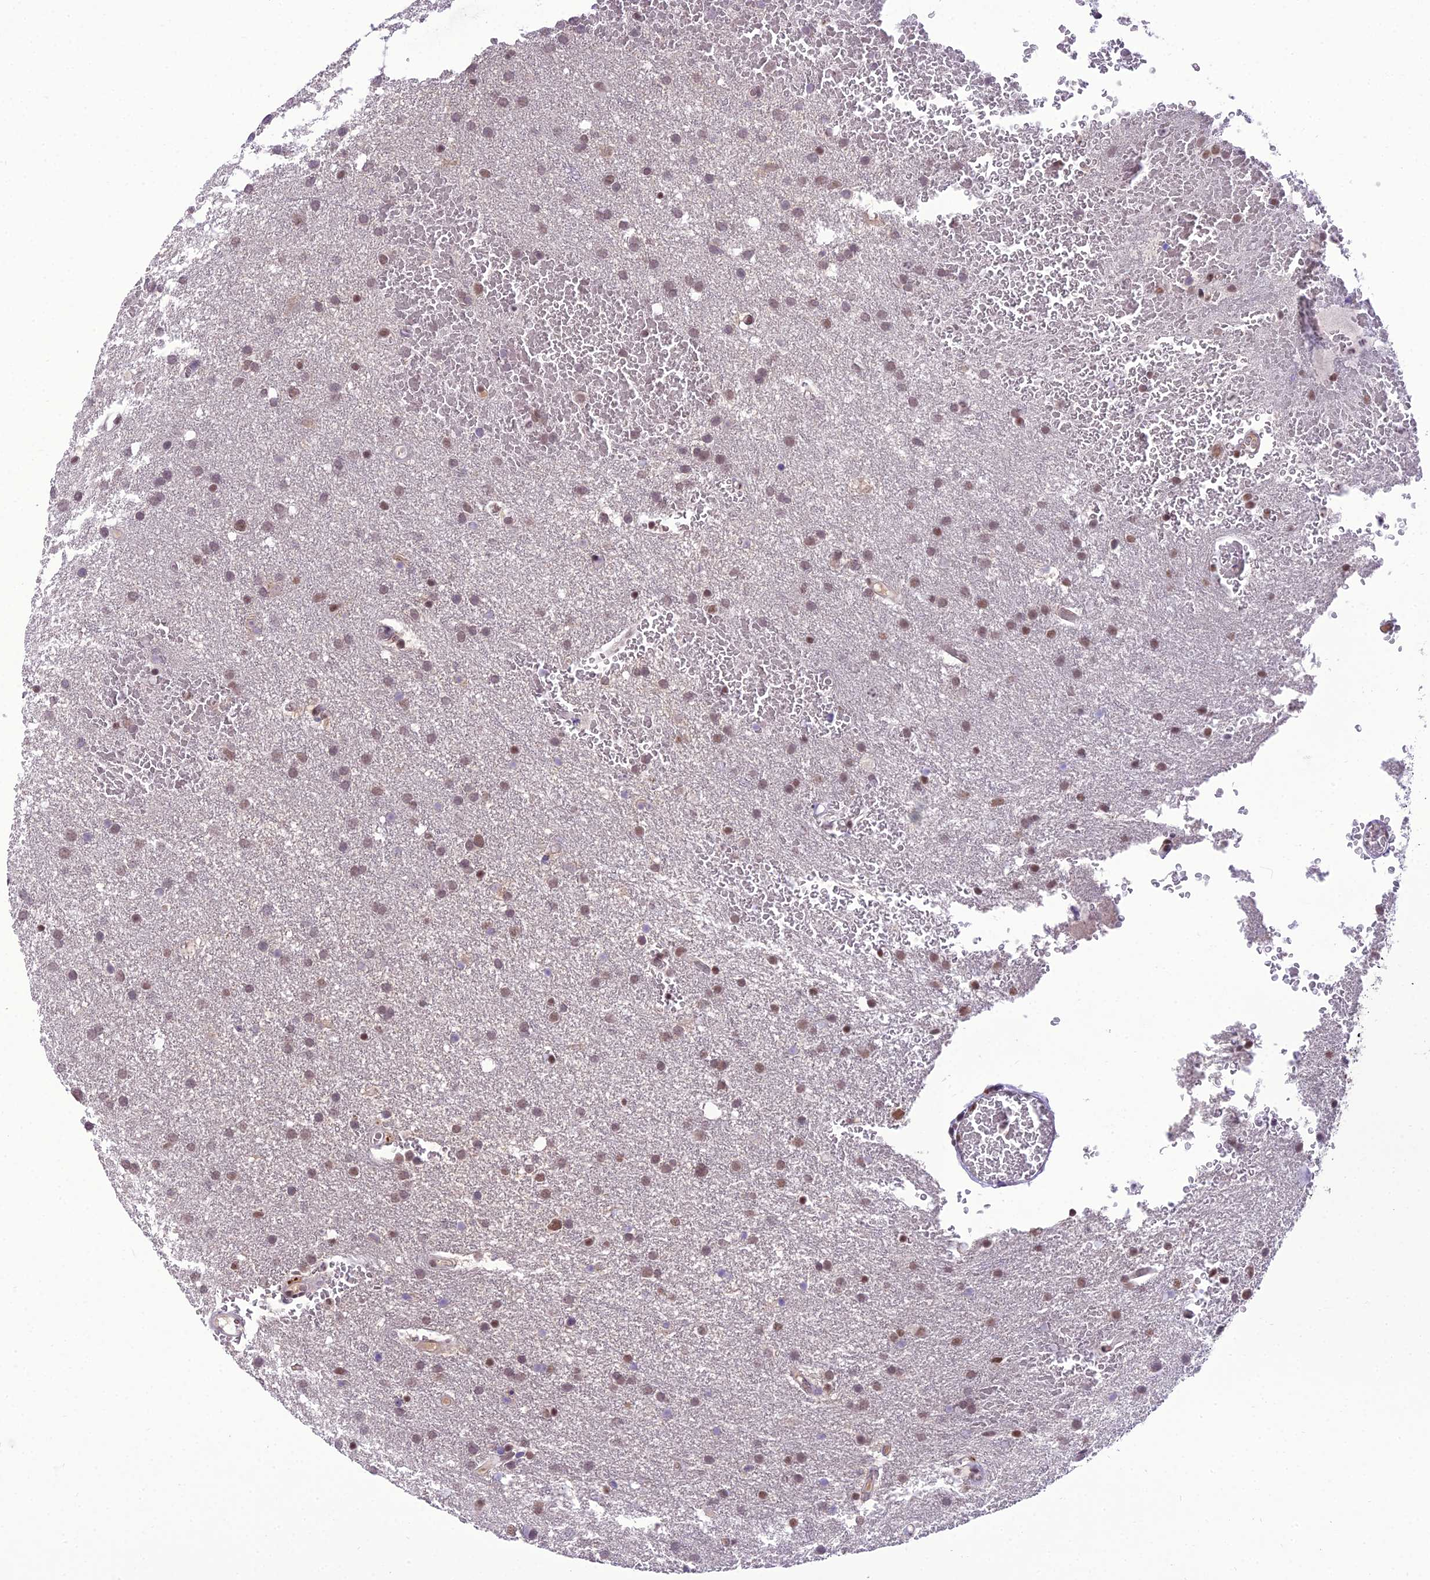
{"staining": {"intensity": "weak", "quantity": ">75%", "location": "nuclear"}, "tissue": "glioma", "cell_type": "Tumor cells", "image_type": "cancer", "snomed": [{"axis": "morphology", "description": "Glioma, malignant, High grade"}, {"axis": "topography", "description": "Cerebral cortex"}], "caption": "Glioma was stained to show a protein in brown. There is low levels of weak nuclear expression in about >75% of tumor cells.", "gene": "SH3RF3", "patient": {"sex": "female", "age": 36}}